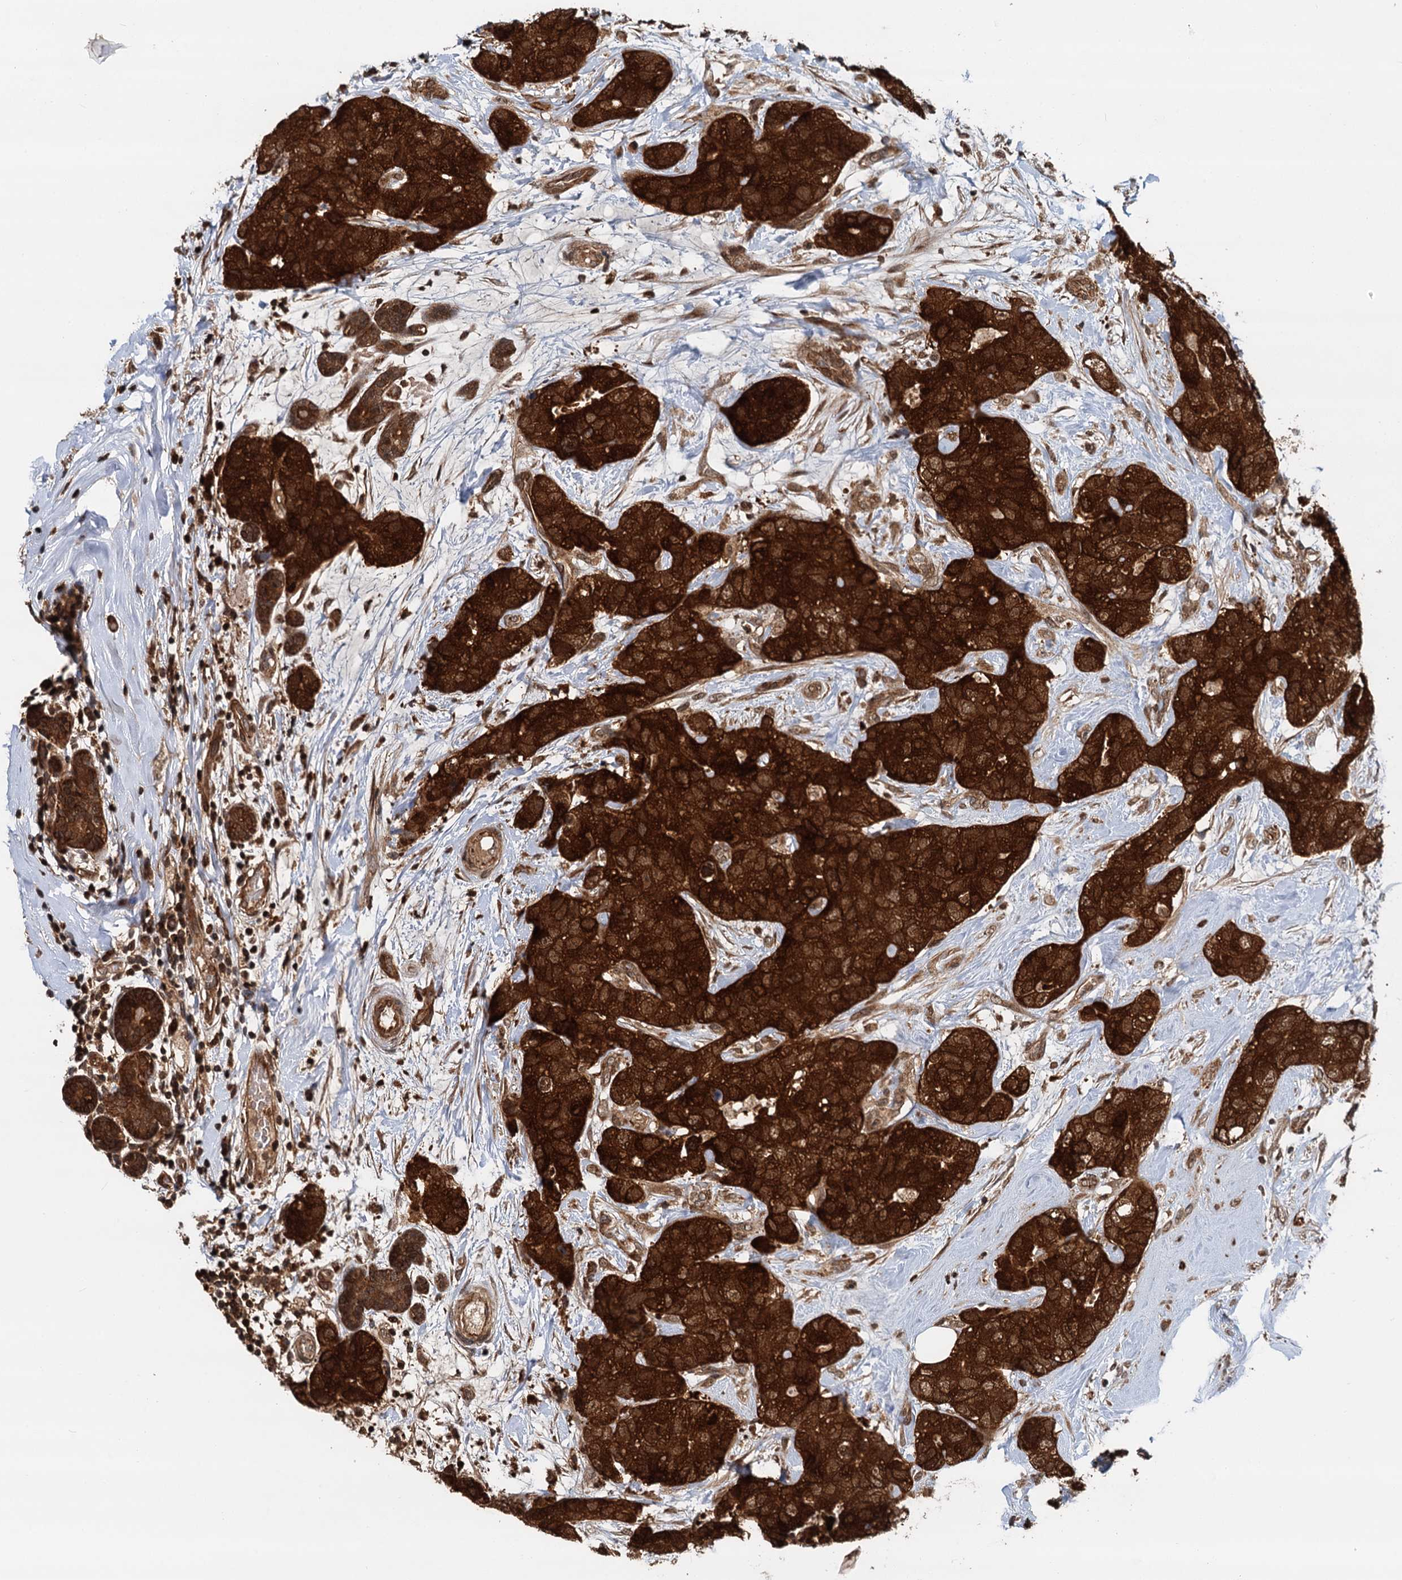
{"staining": {"intensity": "strong", "quantity": ">75%", "location": "cytoplasmic/membranous"}, "tissue": "breast cancer", "cell_type": "Tumor cells", "image_type": "cancer", "snomed": [{"axis": "morphology", "description": "Duct carcinoma"}, {"axis": "topography", "description": "Breast"}], "caption": "Strong cytoplasmic/membranous expression for a protein is identified in approximately >75% of tumor cells of breast cancer using IHC.", "gene": "STUB1", "patient": {"sex": "female", "age": 62}}